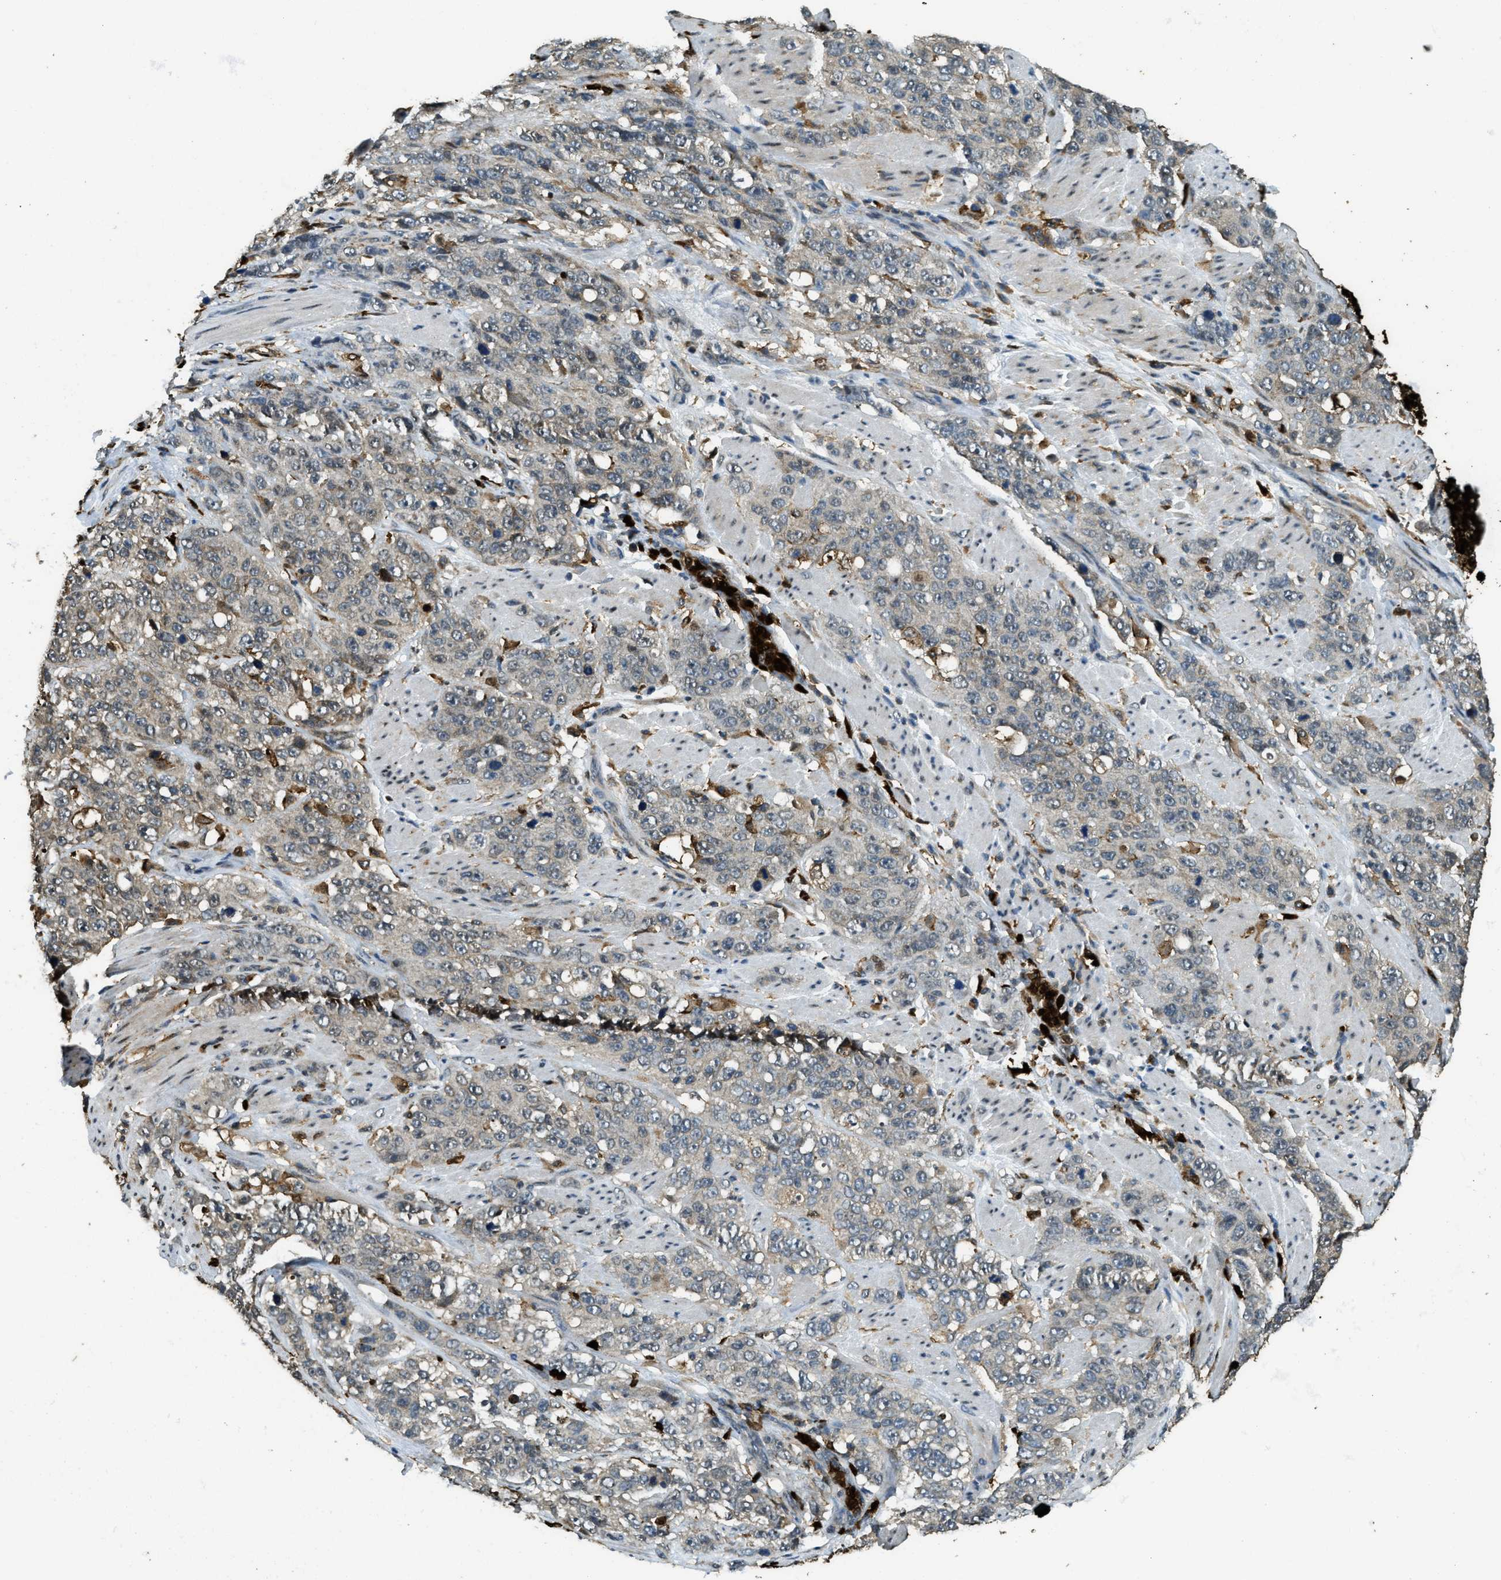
{"staining": {"intensity": "negative", "quantity": "none", "location": "none"}, "tissue": "stomach cancer", "cell_type": "Tumor cells", "image_type": "cancer", "snomed": [{"axis": "morphology", "description": "Adenocarcinoma, NOS"}, {"axis": "topography", "description": "Stomach"}], "caption": "The IHC histopathology image has no significant staining in tumor cells of stomach adenocarcinoma tissue. Nuclei are stained in blue.", "gene": "RNF141", "patient": {"sex": "male", "age": 48}}